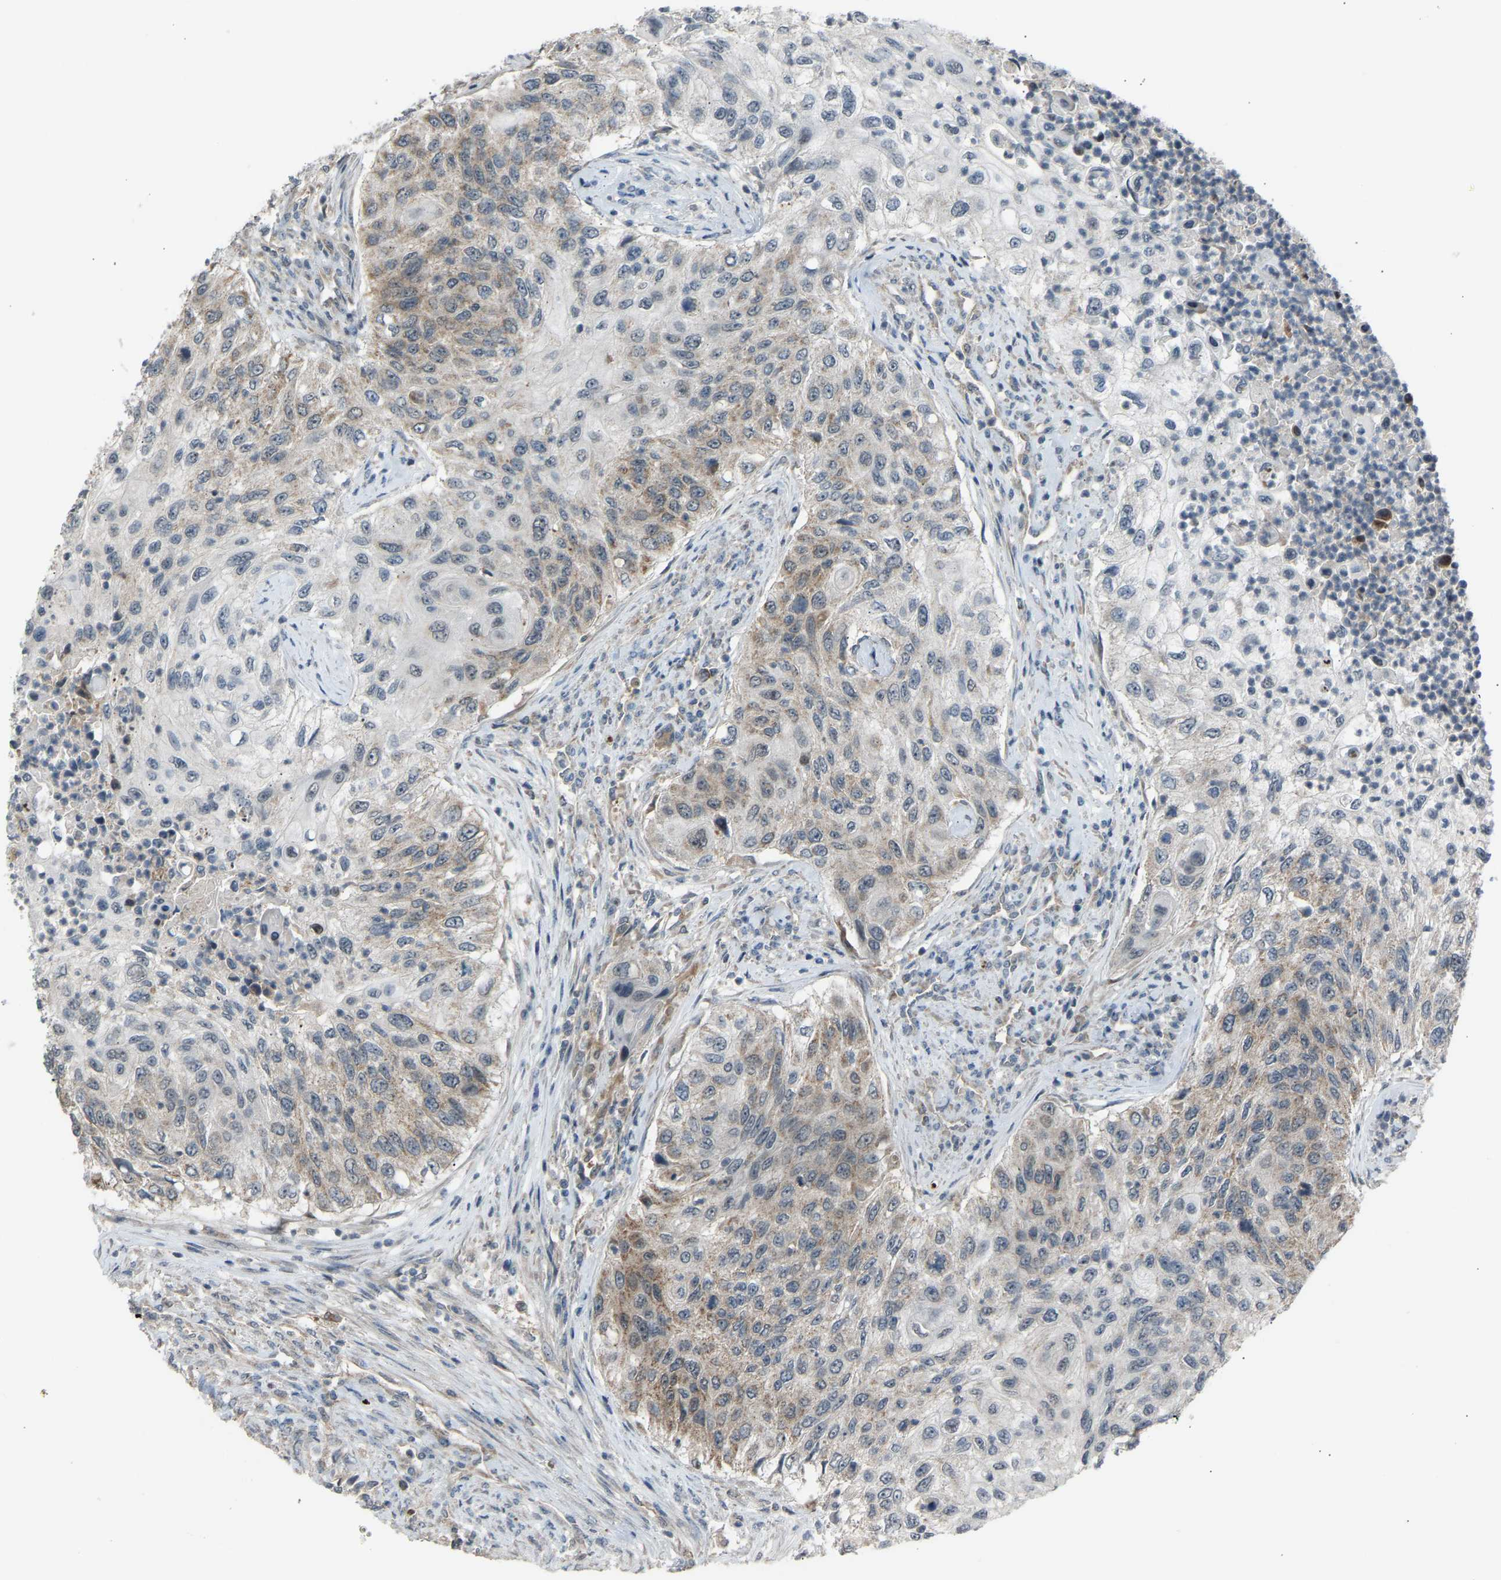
{"staining": {"intensity": "weak", "quantity": "<25%", "location": "cytoplasmic/membranous"}, "tissue": "urothelial cancer", "cell_type": "Tumor cells", "image_type": "cancer", "snomed": [{"axis": "morphology", "description": "Urothelial carcinoma, High grade"}, {"axis": "topography", "description": "Urinary bladder"}], "caption": "Immunohistochemistry (IHC) histopathology image of neoplastic tissue: high-grade urothelial carcinoma stained with DAB shows no significant protein staining in tumor cells.", "gene": "SLIRP", "patient": {"sex": "female", "age": 60}}